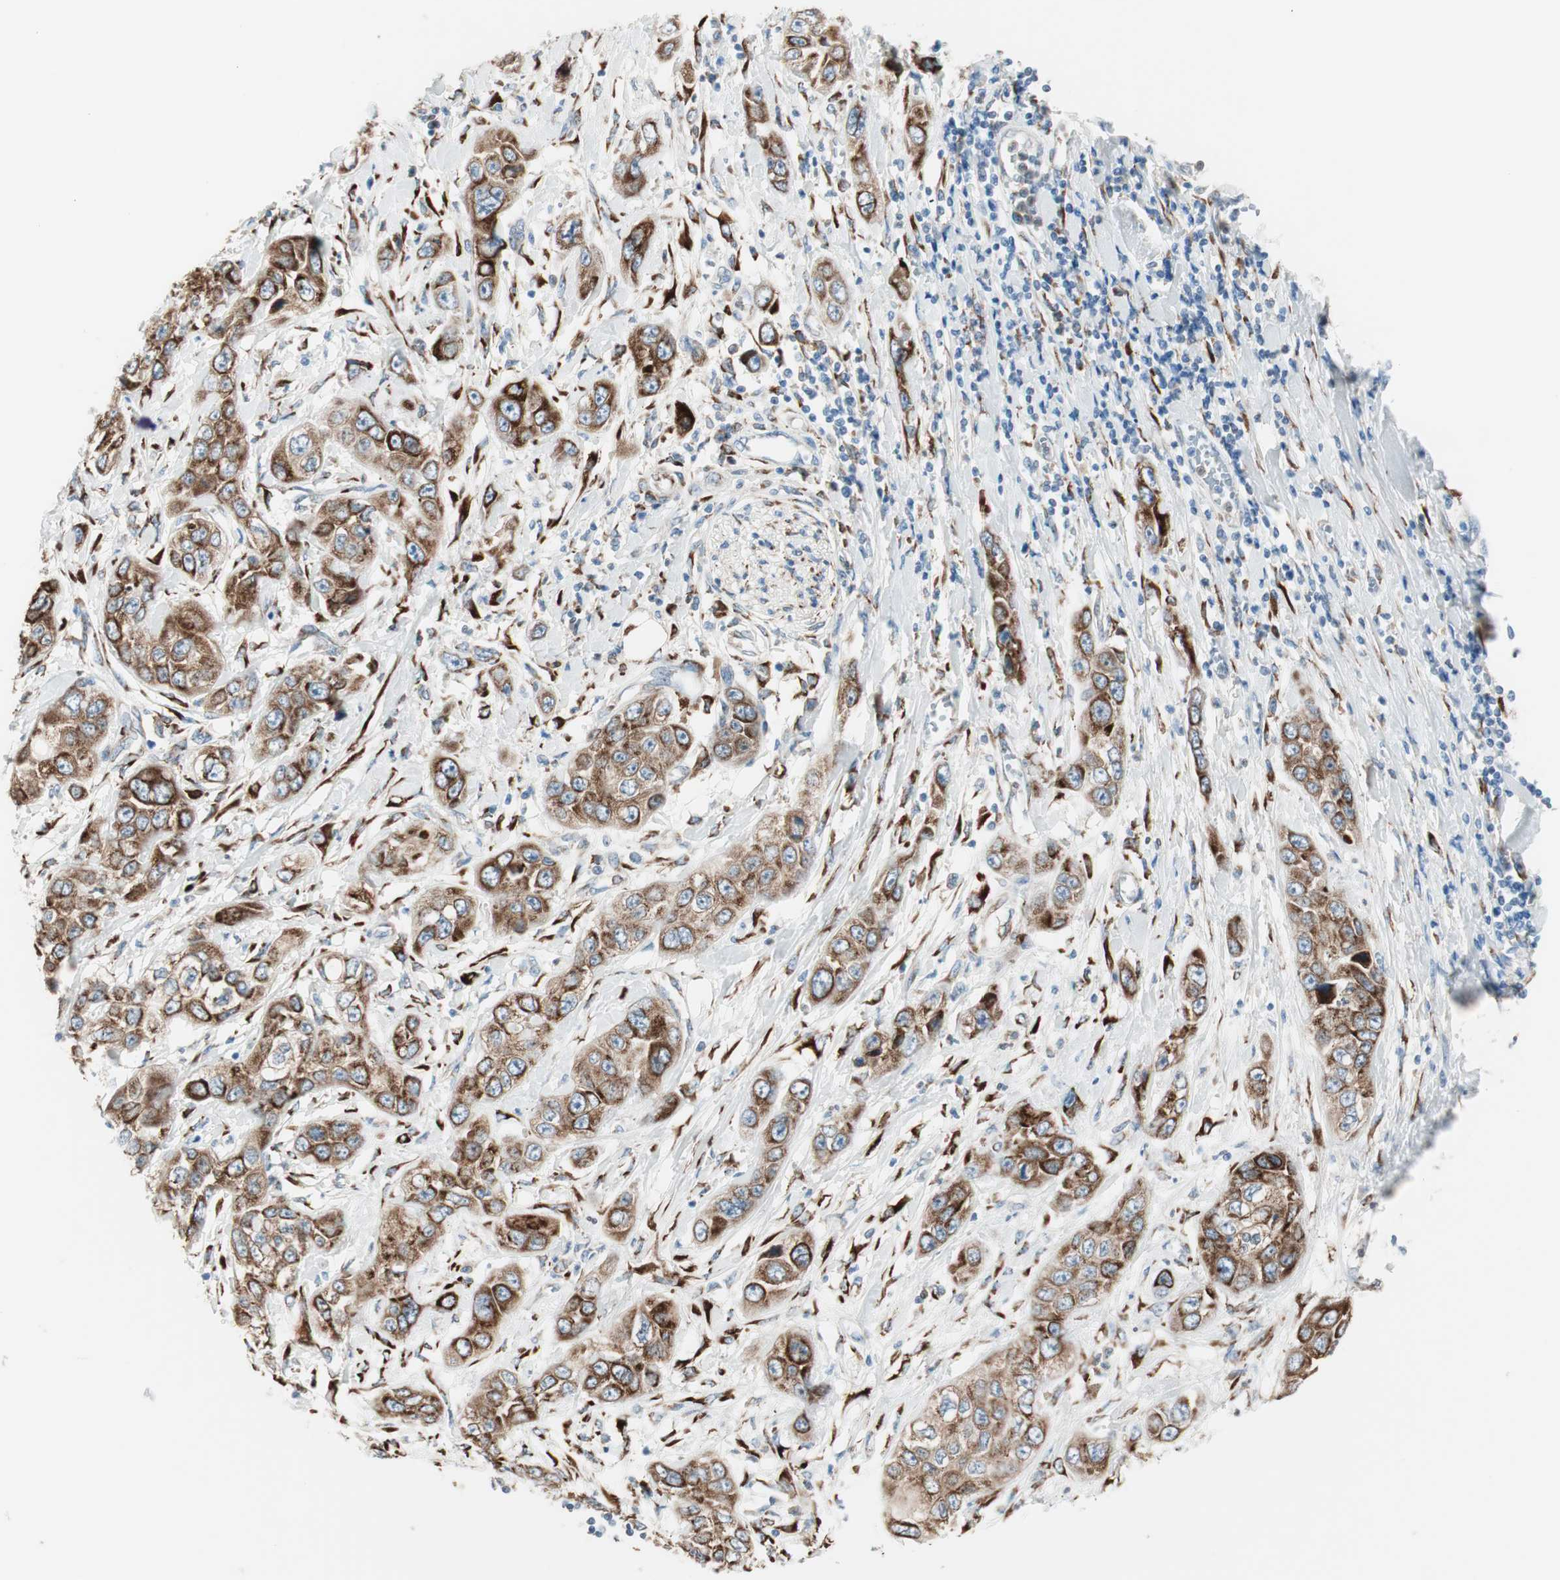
{"staining": {"intensity": "moderate", "quantity": ">75%", "location": "cytoplasmic/membranous"}, "tissue": "pancreatic cancer", "cell_type": "Tumor cells", "image_type": "cancer", "snomed": [{"axis": "morphology", "description": "Adenocarcinoma, NOS"}, {"axis": "topography", "description": "Pancreas"}], "caption": "Tumor cells exhibit medium levels of moderate cytoplasmic/membranous expression in about >75% of cells in pancreatic adenocarcinoma.", "gene": "P4HTM", "patient": {"sex": "female", "age": 70}}